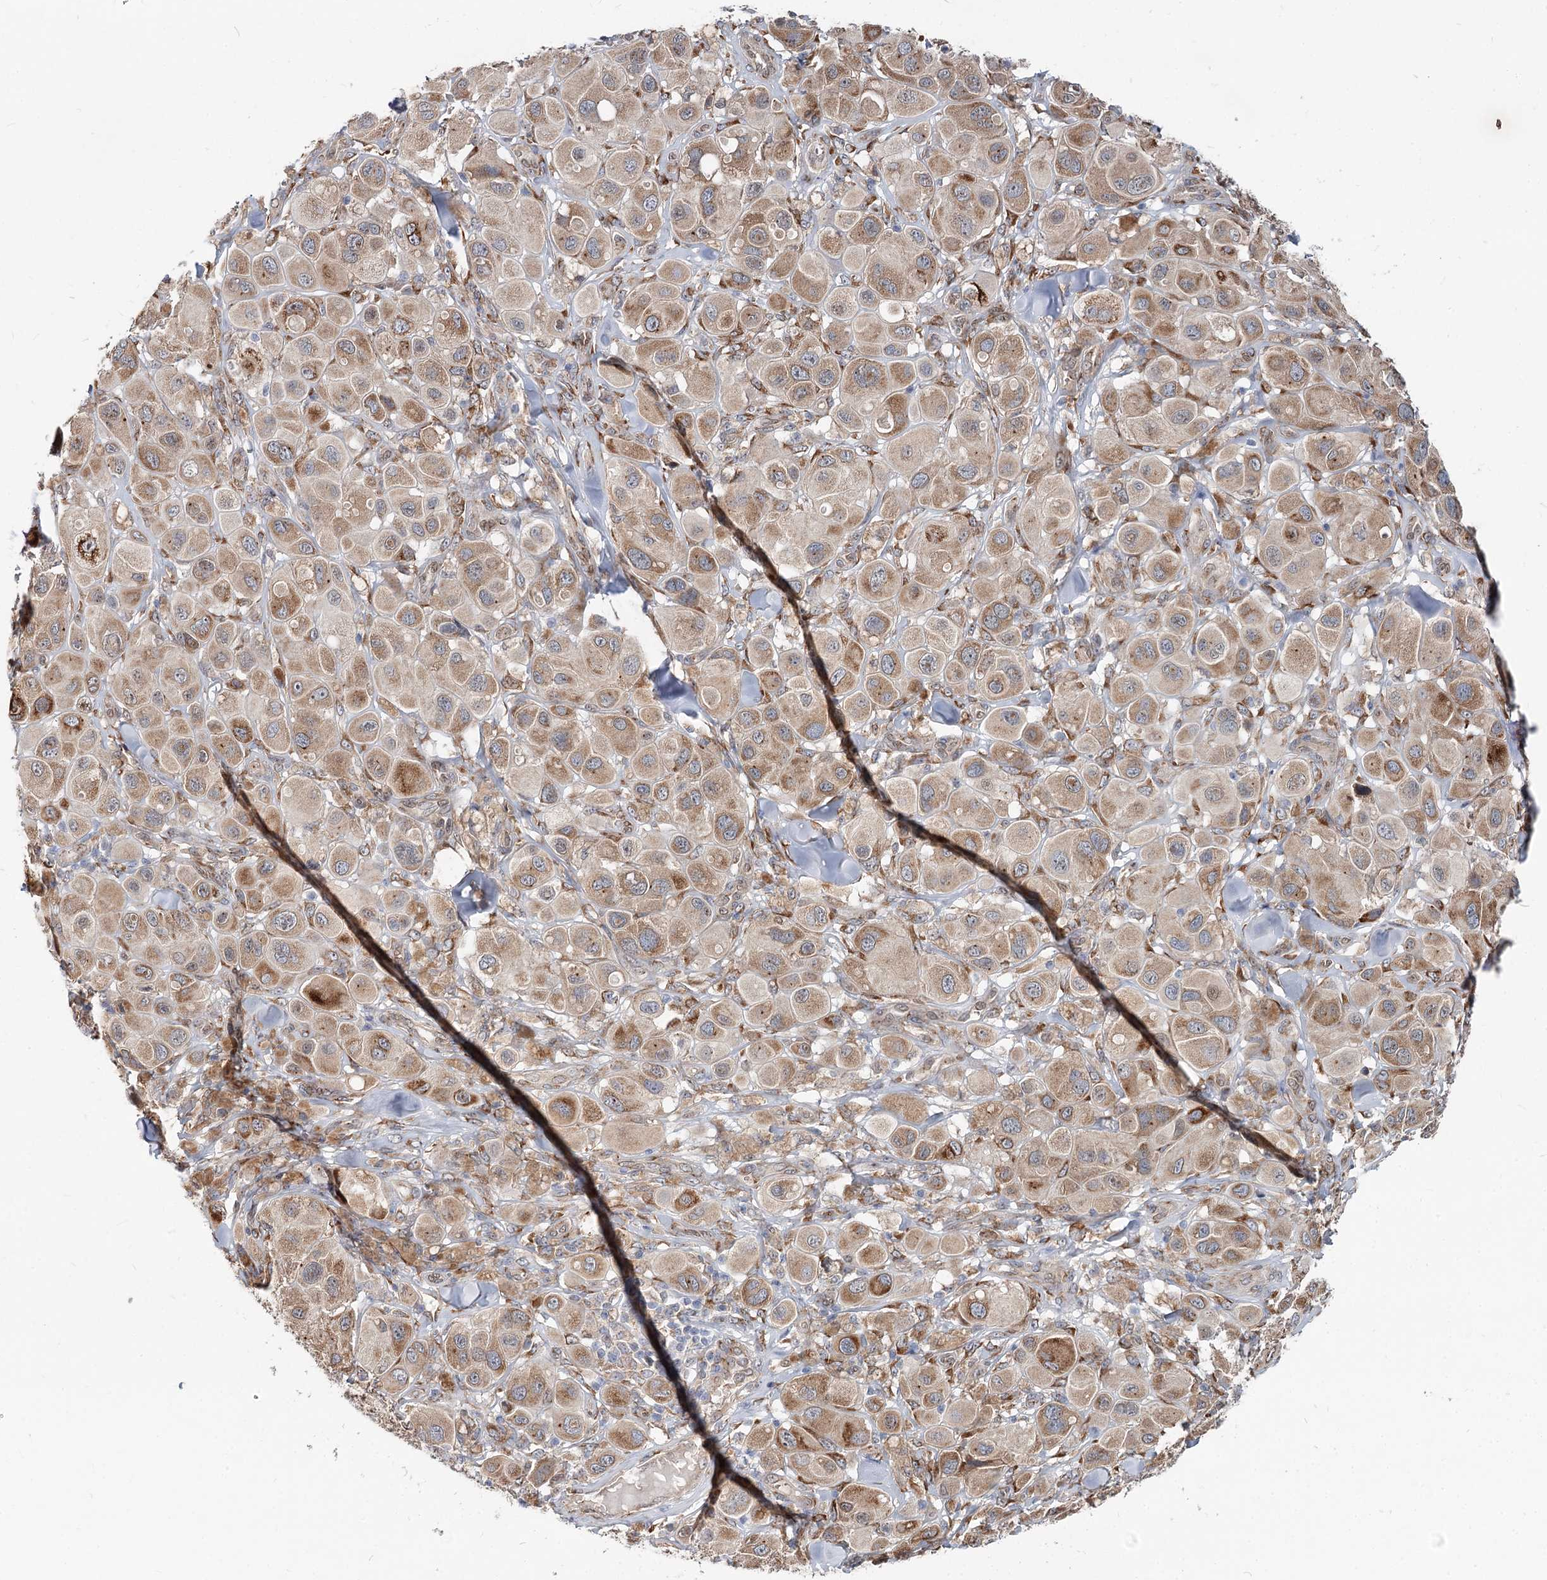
{"staining": {"intensity": "moderate", "quantity": ">75%", "location": "cytoplasmic/membranous"}, "tissue": "melanoma", "cell_type": "Tumor cells", "image_type": "cancer", "snomed": [{"axis": "morphology", "description": "Malignant melanoma, Metastatic site"}, {"axis": "topography", "description": "Skin"}], "caption": "Melanoma stained with DAB (3,3'-diaminobenzidine) immunohistochemistry demonstrates medium levels of moderate cytoplasmic/membranous expression in about >75% of tumor cells.", "gene": "SPART", "patient": {"sex": "male", "age": 41}}